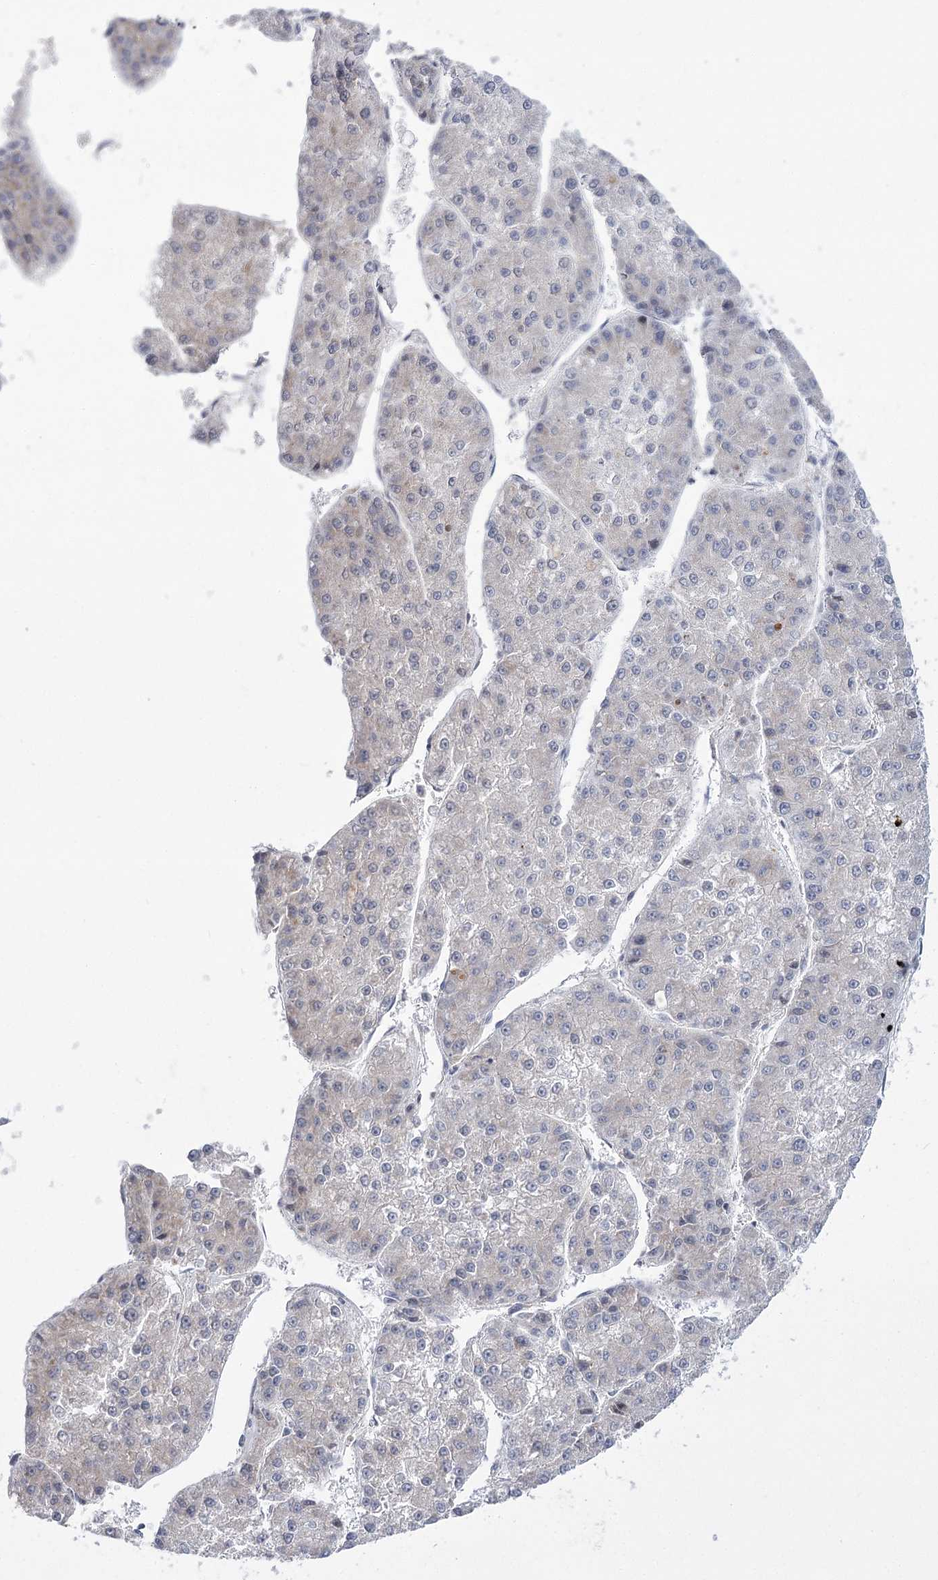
{"staining": {"intensity": "negative", "quantity": "none", "location": "none"}, "tissue": "liver cancer", "cell_type": "Tumor cells", "image_type": "cancer", "snomed": [{"axis": "morphology", "description": "Carcinoma, Hepatocellular, NOS"}, {"axis": "topography", "description": "Liver"}], "caption": "Tumor cells are negative for protein expression in human liver hepatocellular carcinoma.", "gene": "PDHB", "patient": {"sex": "female", "age": 73}}